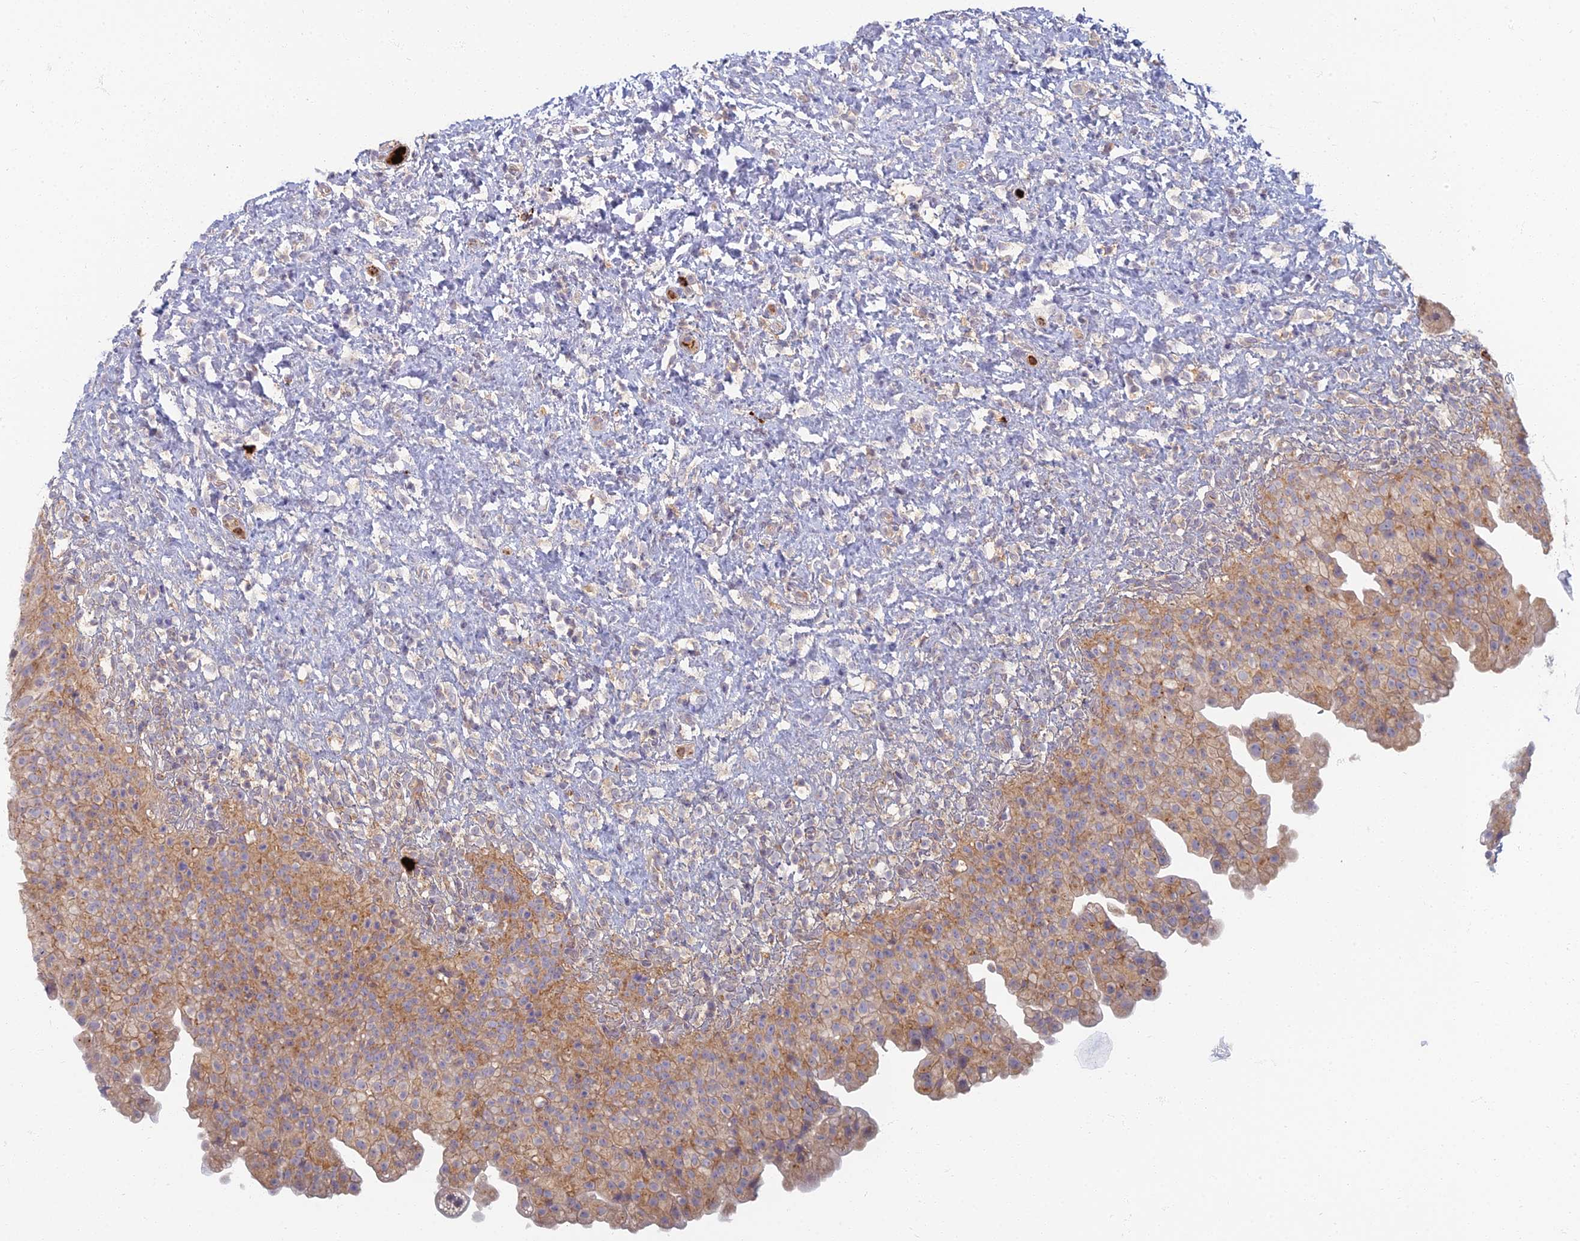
{"staining": {"intensity": "weak", "quantity": "25%-75%", "location": "cytoplasmic/membranous"}, "tissue": "urinary bladder", "cell_type": "Urothelial cells", "image_type": "normal", "snomed": [{"axis": "morphology", "description": "Normal tissue, NOS"}, {"axis": "topography", "description": "Urinary bladder"}], "caption": "The micrograph shows staining of unremarkable urinary bladder, revealing weak cytoplasmic/membranous protein expression (brown color) within urothelial cells. (DAB (3,3'-diaminobenzidine) = brown stain, brightfield microscopy at high magnification).", "gene": "PROX2", "patient": {"sex": "female", "age": 27}}